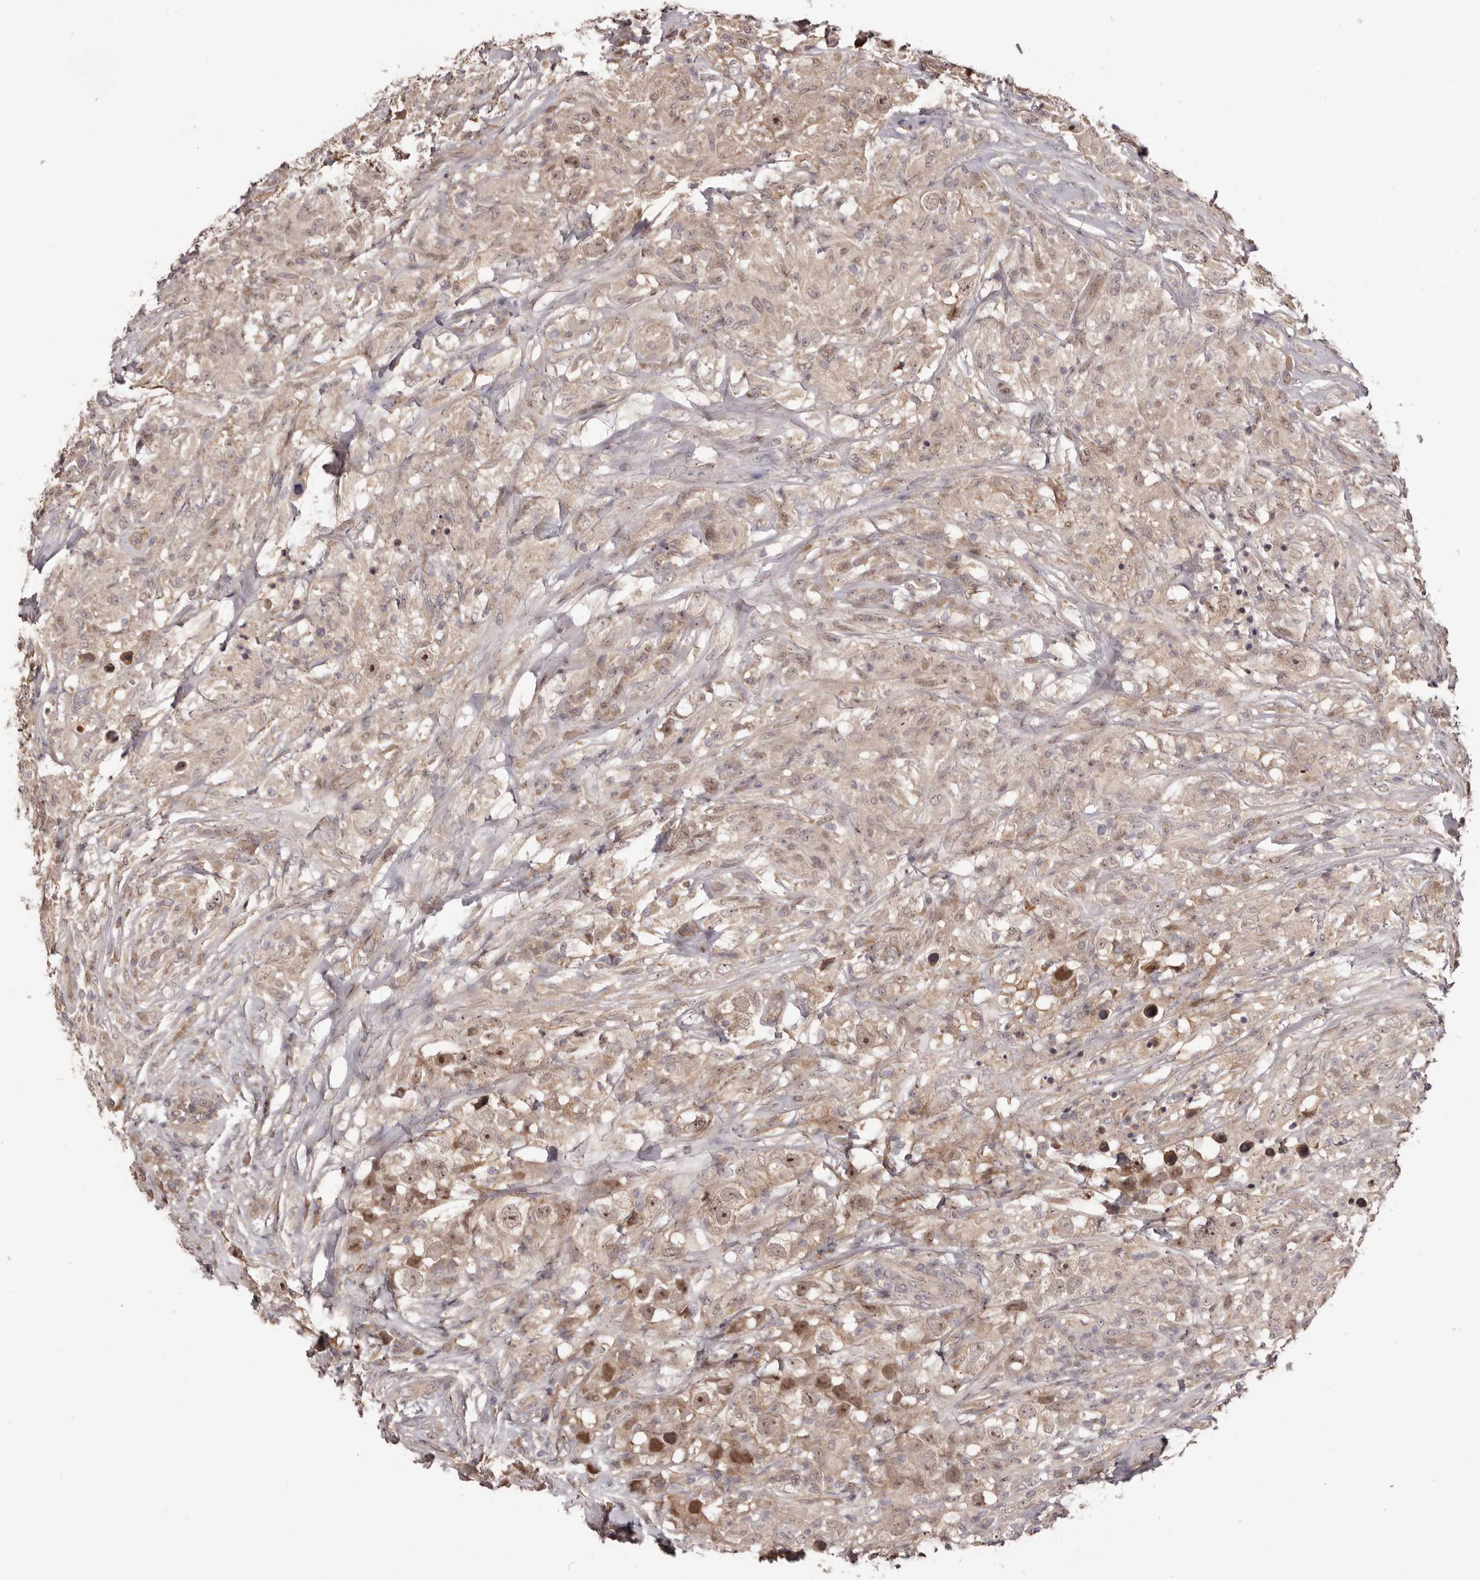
{"staining": {"intensity": "moderate", "quantity": "<25%", "location": "cytoplasmic/membranous,nuclear"}, "tissue": "testis cancer", "cell_type": "Tumor cells", "image_type": "cancer", "snomed": [{"axis": "morphology", "description": "Seminoma, NOS"}, {"axis": "topography", "description": "Testis"}], "caption": "The photomicrograph shows a brown stain indicating the presence of a protein in the cytoplasmic/membranous and nuclear of tumor cells in testis cancer. (Brightfield microscopy of DAB IHC at high magnification).", "gene": "NOL12", "patient": {"sex": "male", "age": 49}}